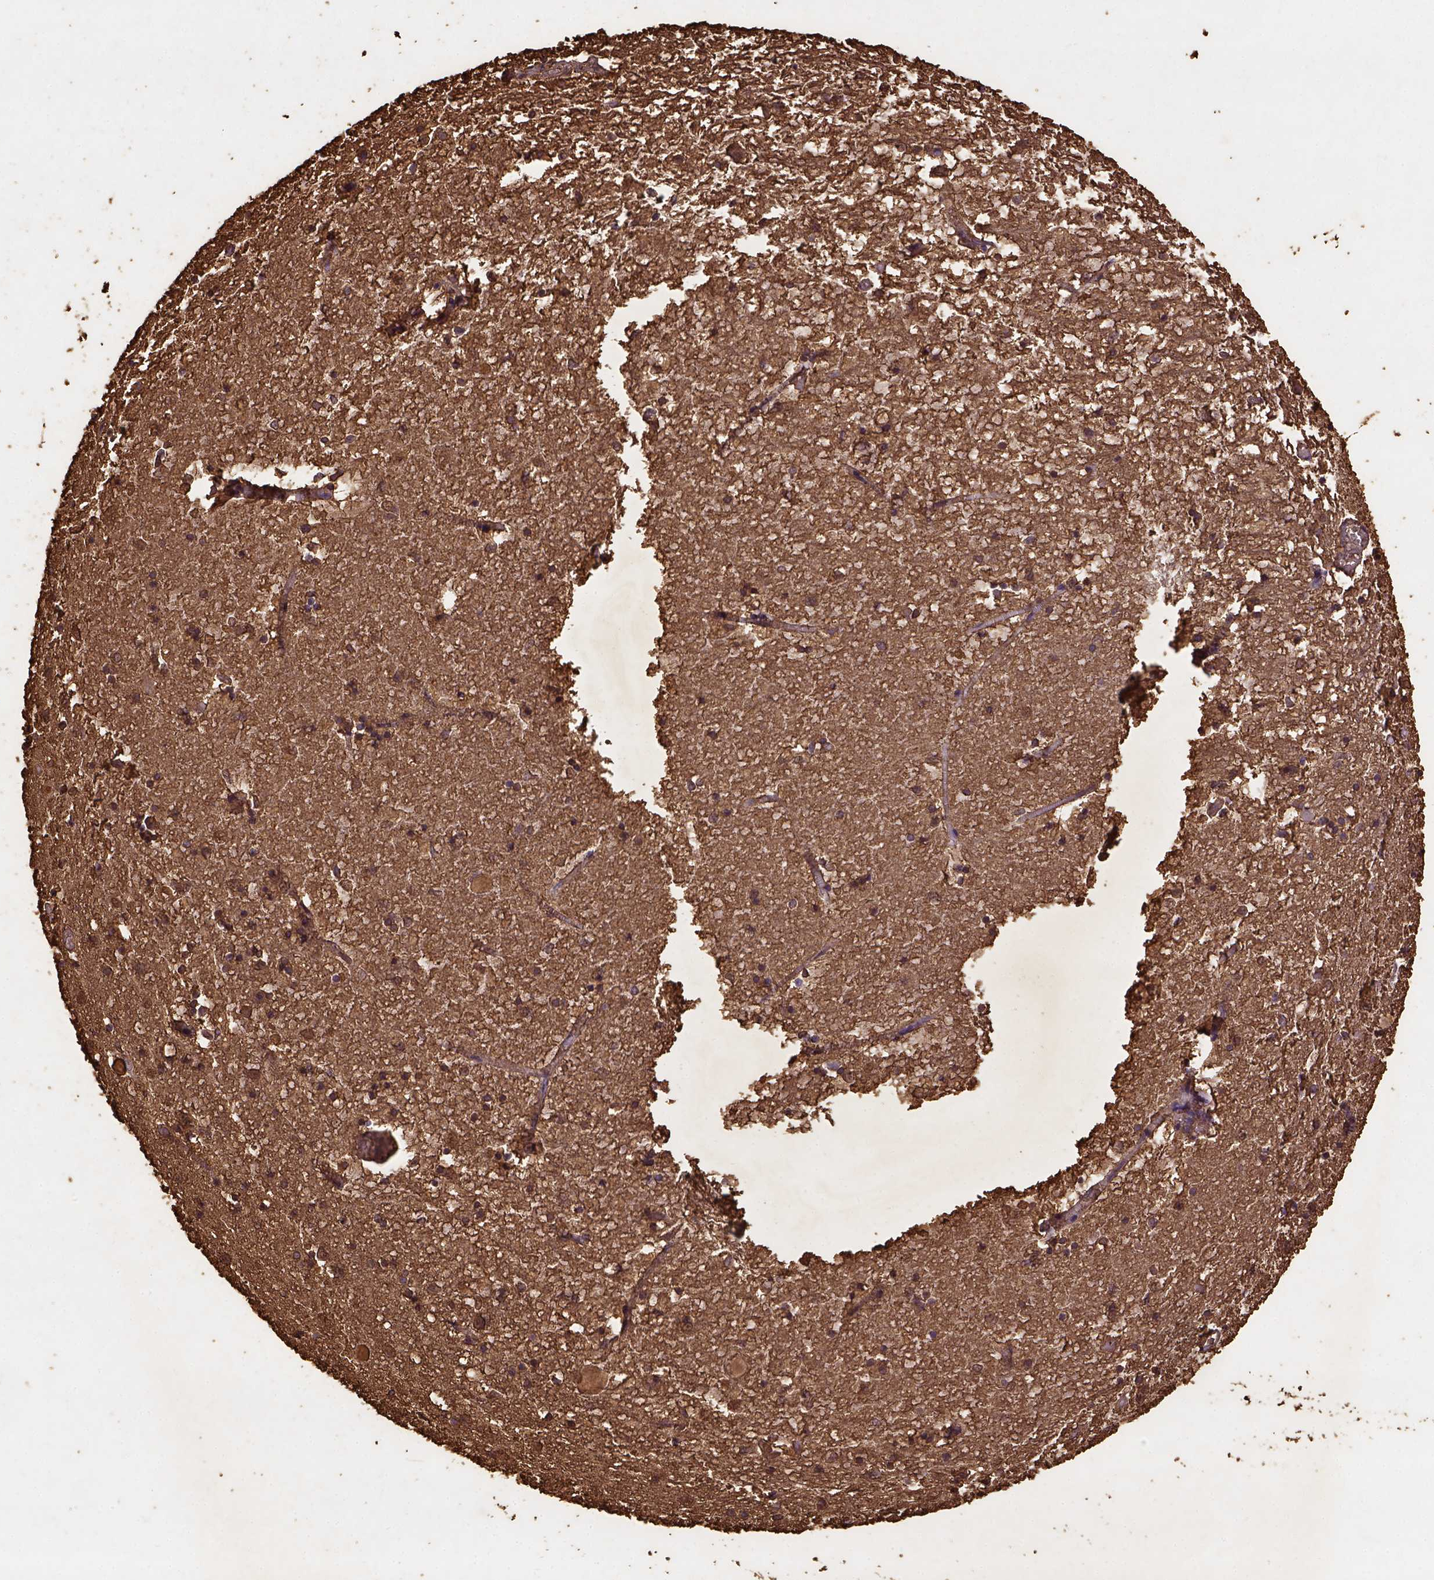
{"staining": {"intensity": "strong", "quantity": "<25%", "location": "cytoplasmic/membranous"}, "tissue": "hippocampus", "cell_type": "Glial cells", "image_type": "normal", "snomed": [{"axis": "morphology", "description": "Normal tissue, NOS"}, {"axis": "topography", "description": "Lateral ventricle wall"}, {"axis": "topography", "description": "Hippocampus"}], "caption": "This micrograph displays immunohistochemistry staining of unremarkable human hippocampus, with medium strong cytoplasmic/membranous positivity in approximately <25% of glial cells.", "gene": "B3GAT1", "patient": {"sex": "female", "age": 63}}